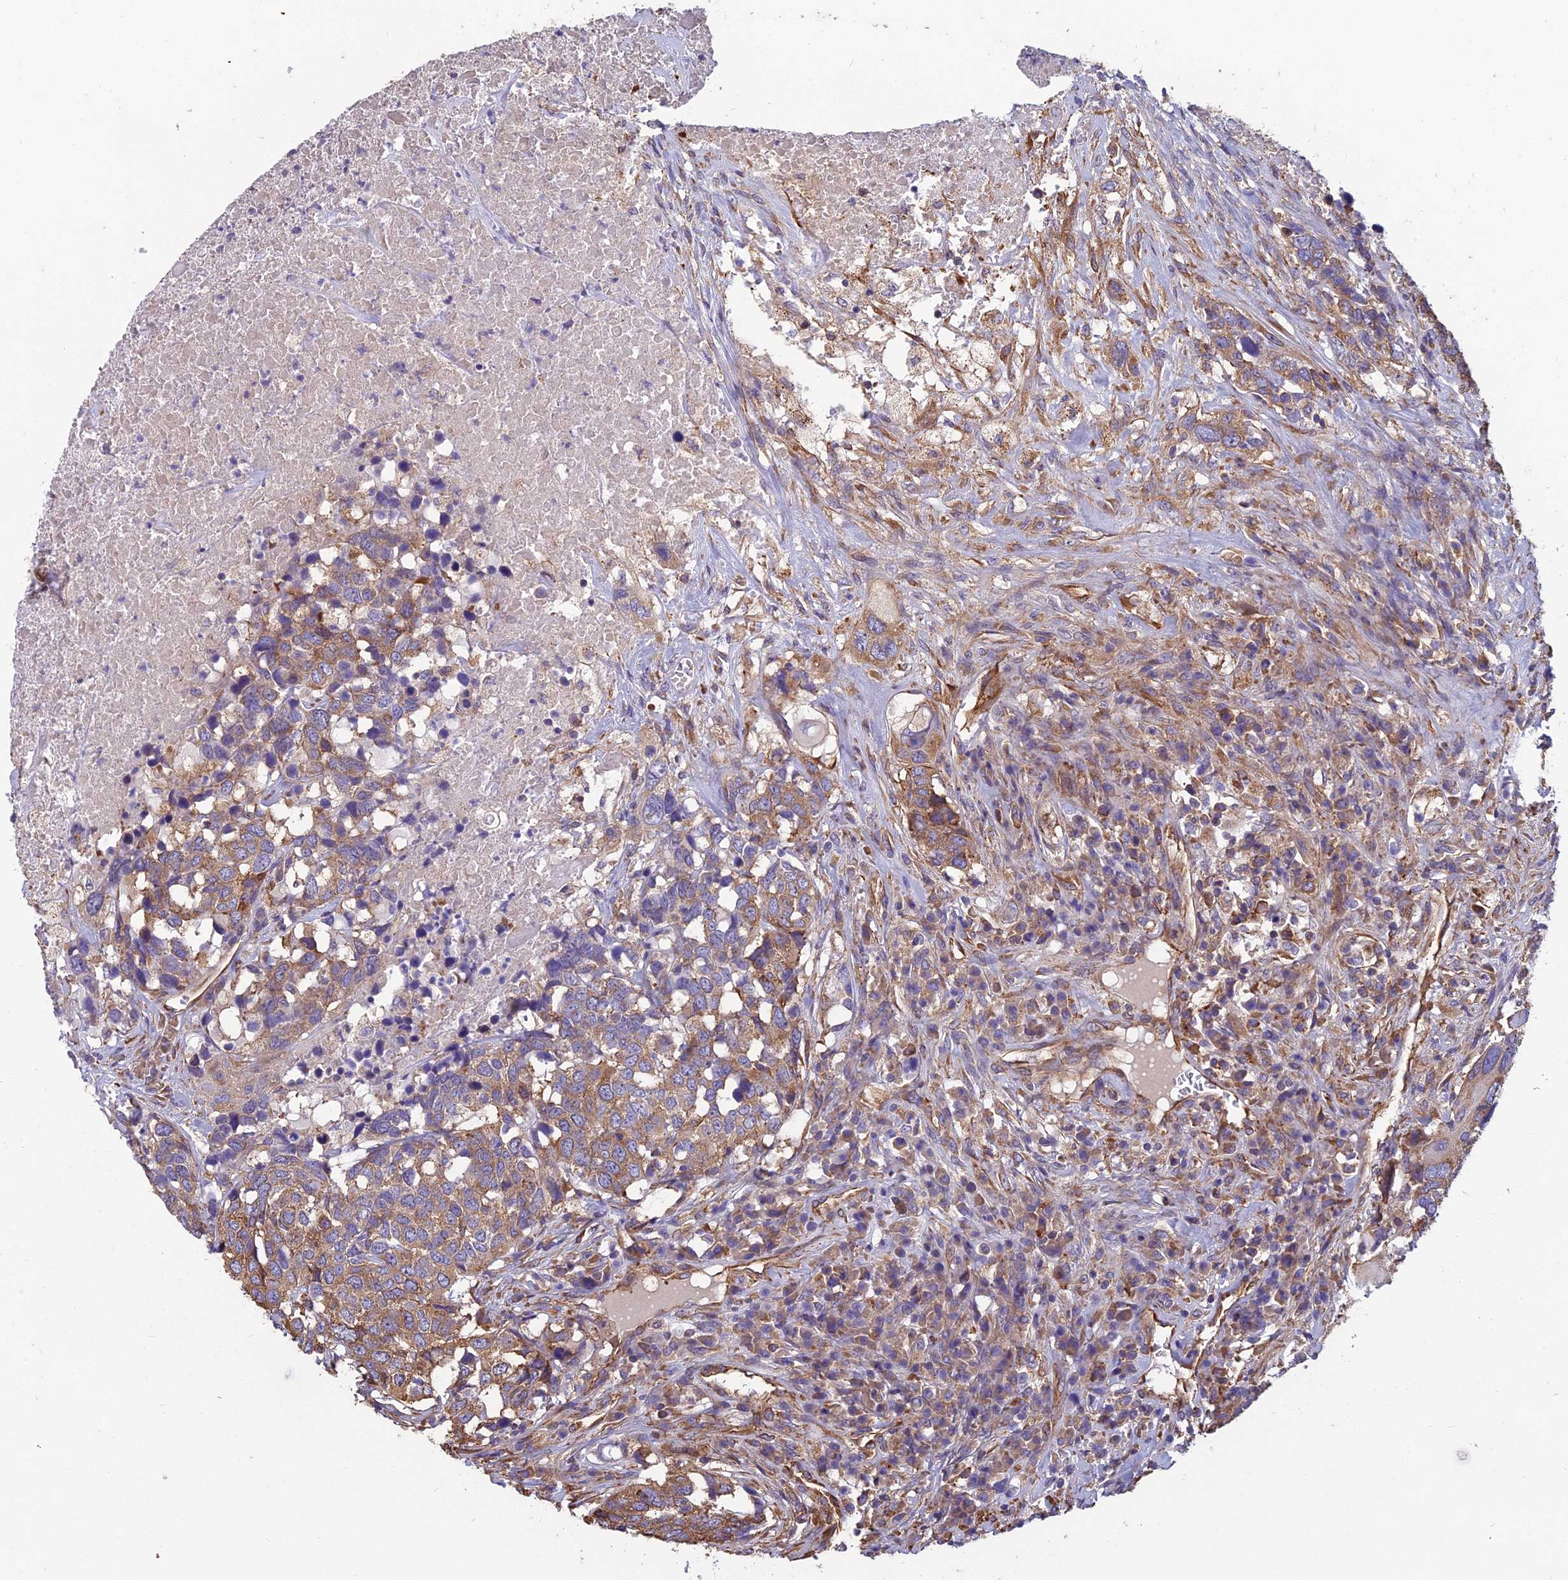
{"staining": {"intensity": "moderate", "quantity": "25%-75%", "location": "cytoplasmic/membranous"}, "tissue": "head and neck cancer", "cell_type": "Tumor cells", "image_type": "cancer", "snomed": [{"axis": "morphology", "description": "Squamous cell carcinoma, NOS"}, {"axis": "topography", "description": "Head-Neck"}], "caption": "Head and neck squamous cell carcinoma was stained to show a protein in brown. There is medium levels of moderate cytoplasmic/membranous positivity in about 25%-75% of tumor cells. The protein is stained brown, and the nuclei are stained in blue (DAB IHC with brightfield microscopy, high magnification).", "gene": "SPDL1", "patient": {"sex": "male", "age": 66}}